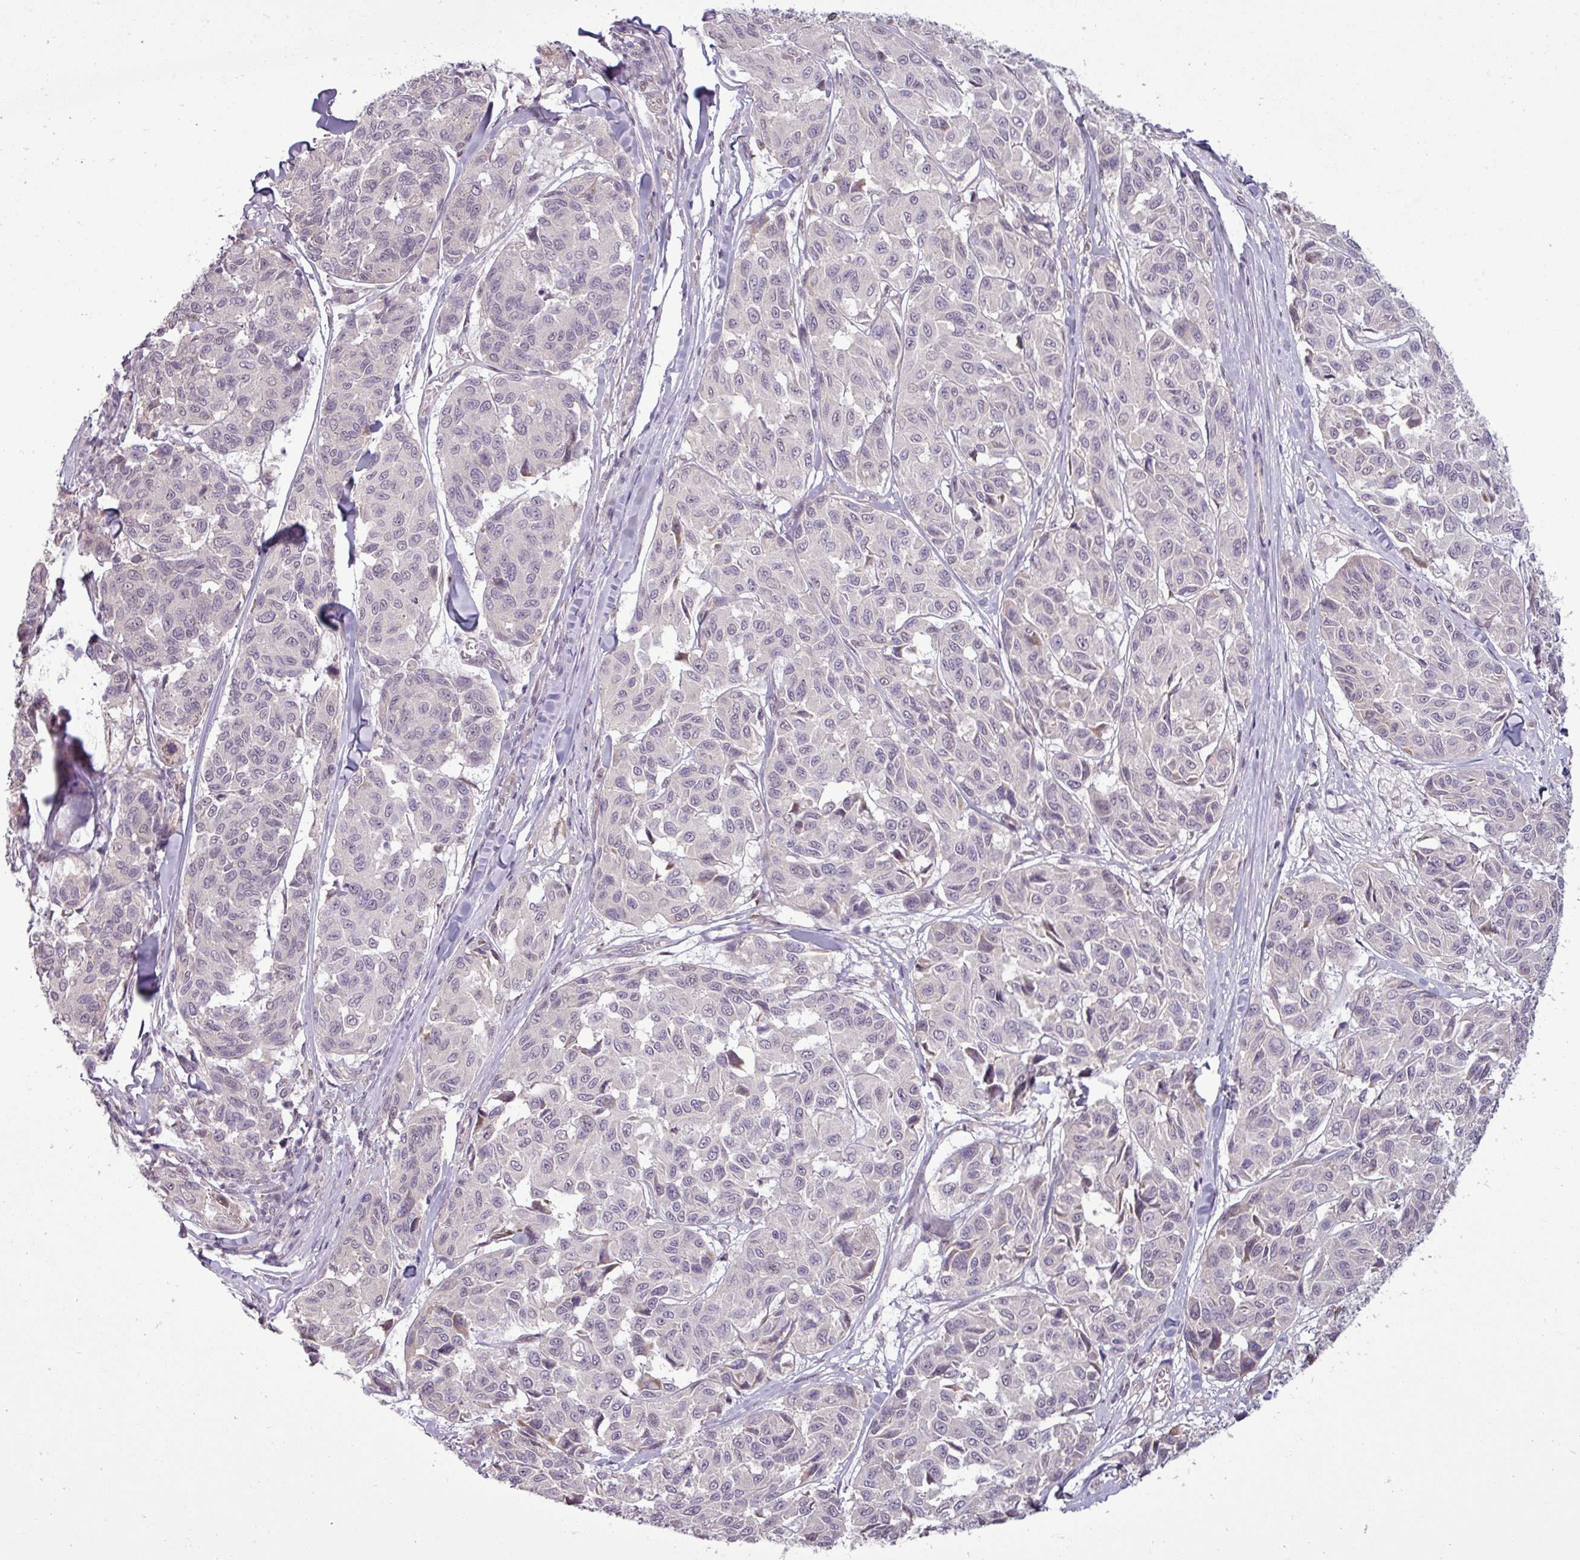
{"staining": {"intensity": "negative", "quantity": "none", "location": "none"}, "tissue": "melanoma", "cell_type": "Tumor cells", "image_type": "cancer", "snomed": [{"axis": "morphology", "description": "Malignant melanoma, NOS"}, {"axis": "topography", "description": "Skin"}], "caption": "Immunohistochemistry (IHC) micrograph of human malignant melanoma stained for a protein (brown), which exhibits no positivity in tumor cells.", "gene": "GPT2", "patient": {"sex": "female", "age": 66}}